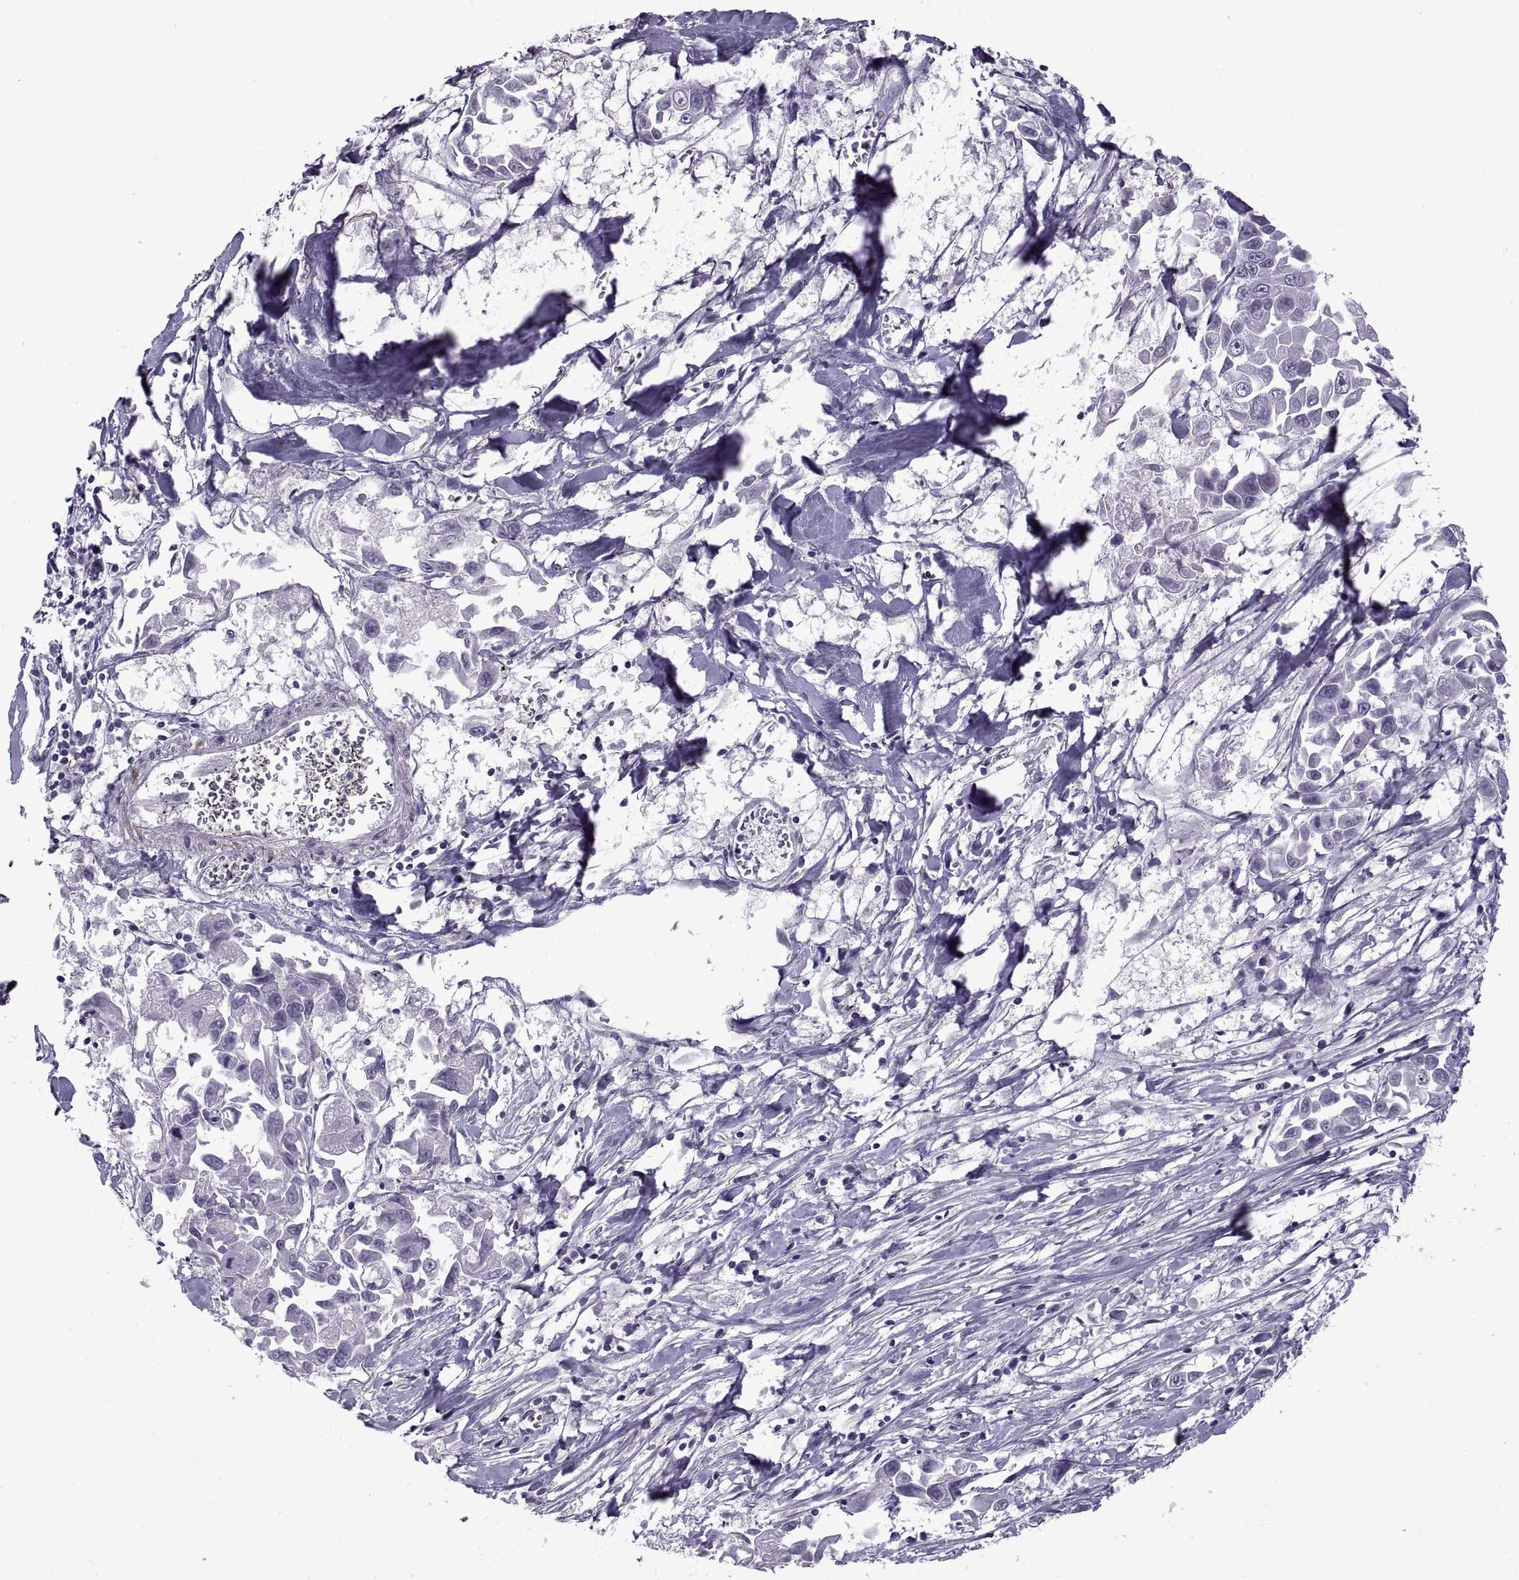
{"staining": {"intensity": "negative", "quantity": "none", "location": "none"}, "tissue": "pancreatic cancer", "cell_type": "Tumor cells", "image_type": "cancer", "snomed": [{"axis": "morphology", "description": "Adenocarcinoma, NOS"}, {"axis": "topography", "description": "Pancreas"}], "caption": "A micrograph of human pancreatic cancer (adenocarcinoma) is negative for staining in tumor cells. The staining was performed using DAB (3,3'-diaminobenzidine) to visualize the protein expression in brown, while the nuclei were stained in blue with hematoxylin (Magnification: 20x).", "gene": "BSPH1", "patient": {"sex": "female", "age": 83}}